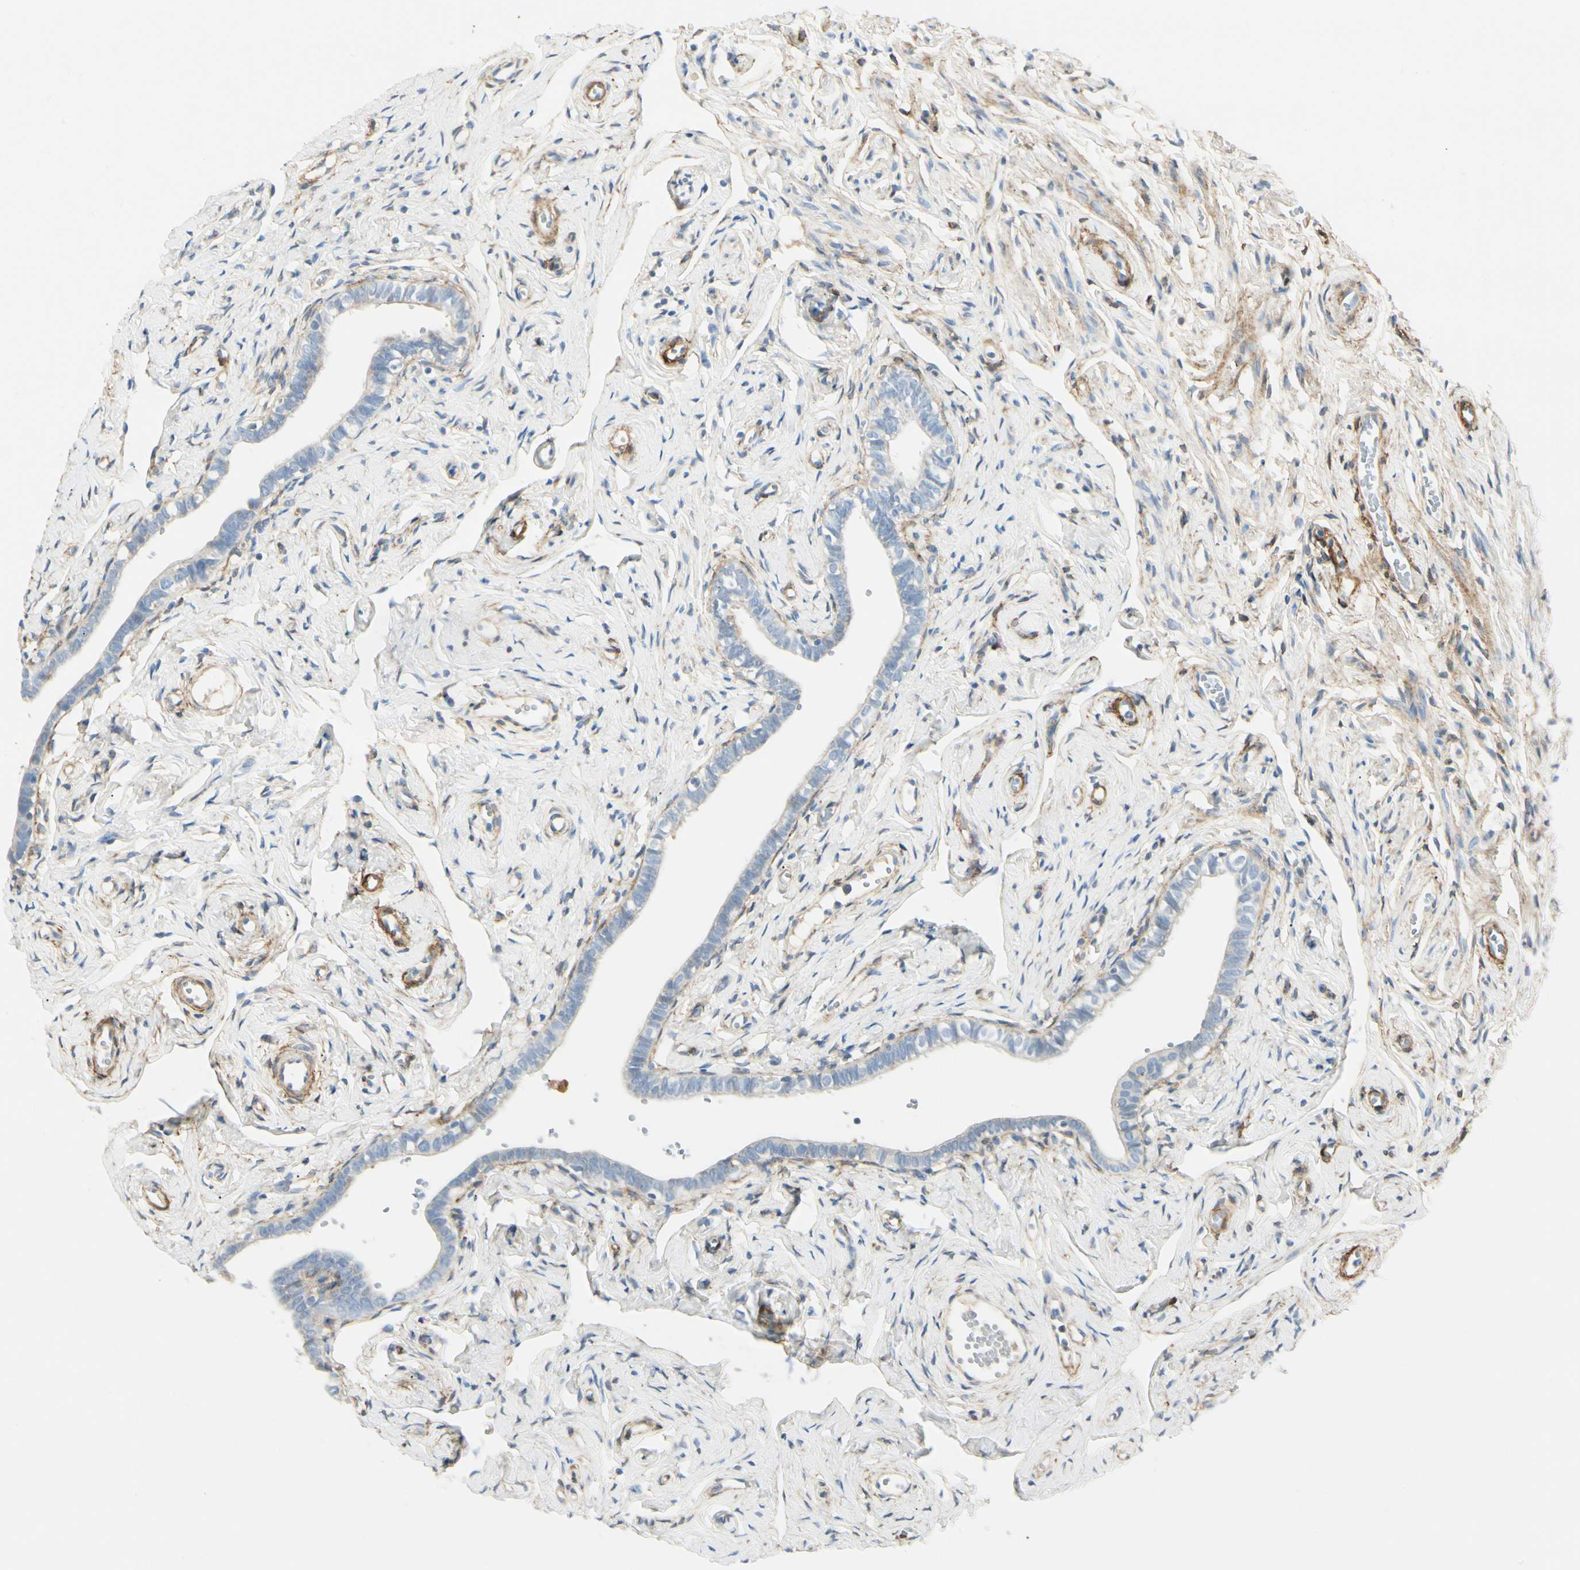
{"staining": {"intensity": "moderate", "quantity": "25%-75%", "location": "cytoplasmic/membranous"}, "tissue": "fallopian tube", "cell_type": "Glandular cells", "image_type": "normal", "snomed": [{"axis": "morphology", "description": "Normal tissue, NOS"}, {"axis": "topography", "description": "Fallopian tube"}], "caption": "This histopathology image shows benign fallopian tube stained with immunohistochemistry to label a protein in brown. The cytoplasmic/membranous of glandular cells show moderate positivity for the protein. Nuclei are counter-stained blue.", "gene": "AMPH", "patient": {"sex": "female", "age": 71}}